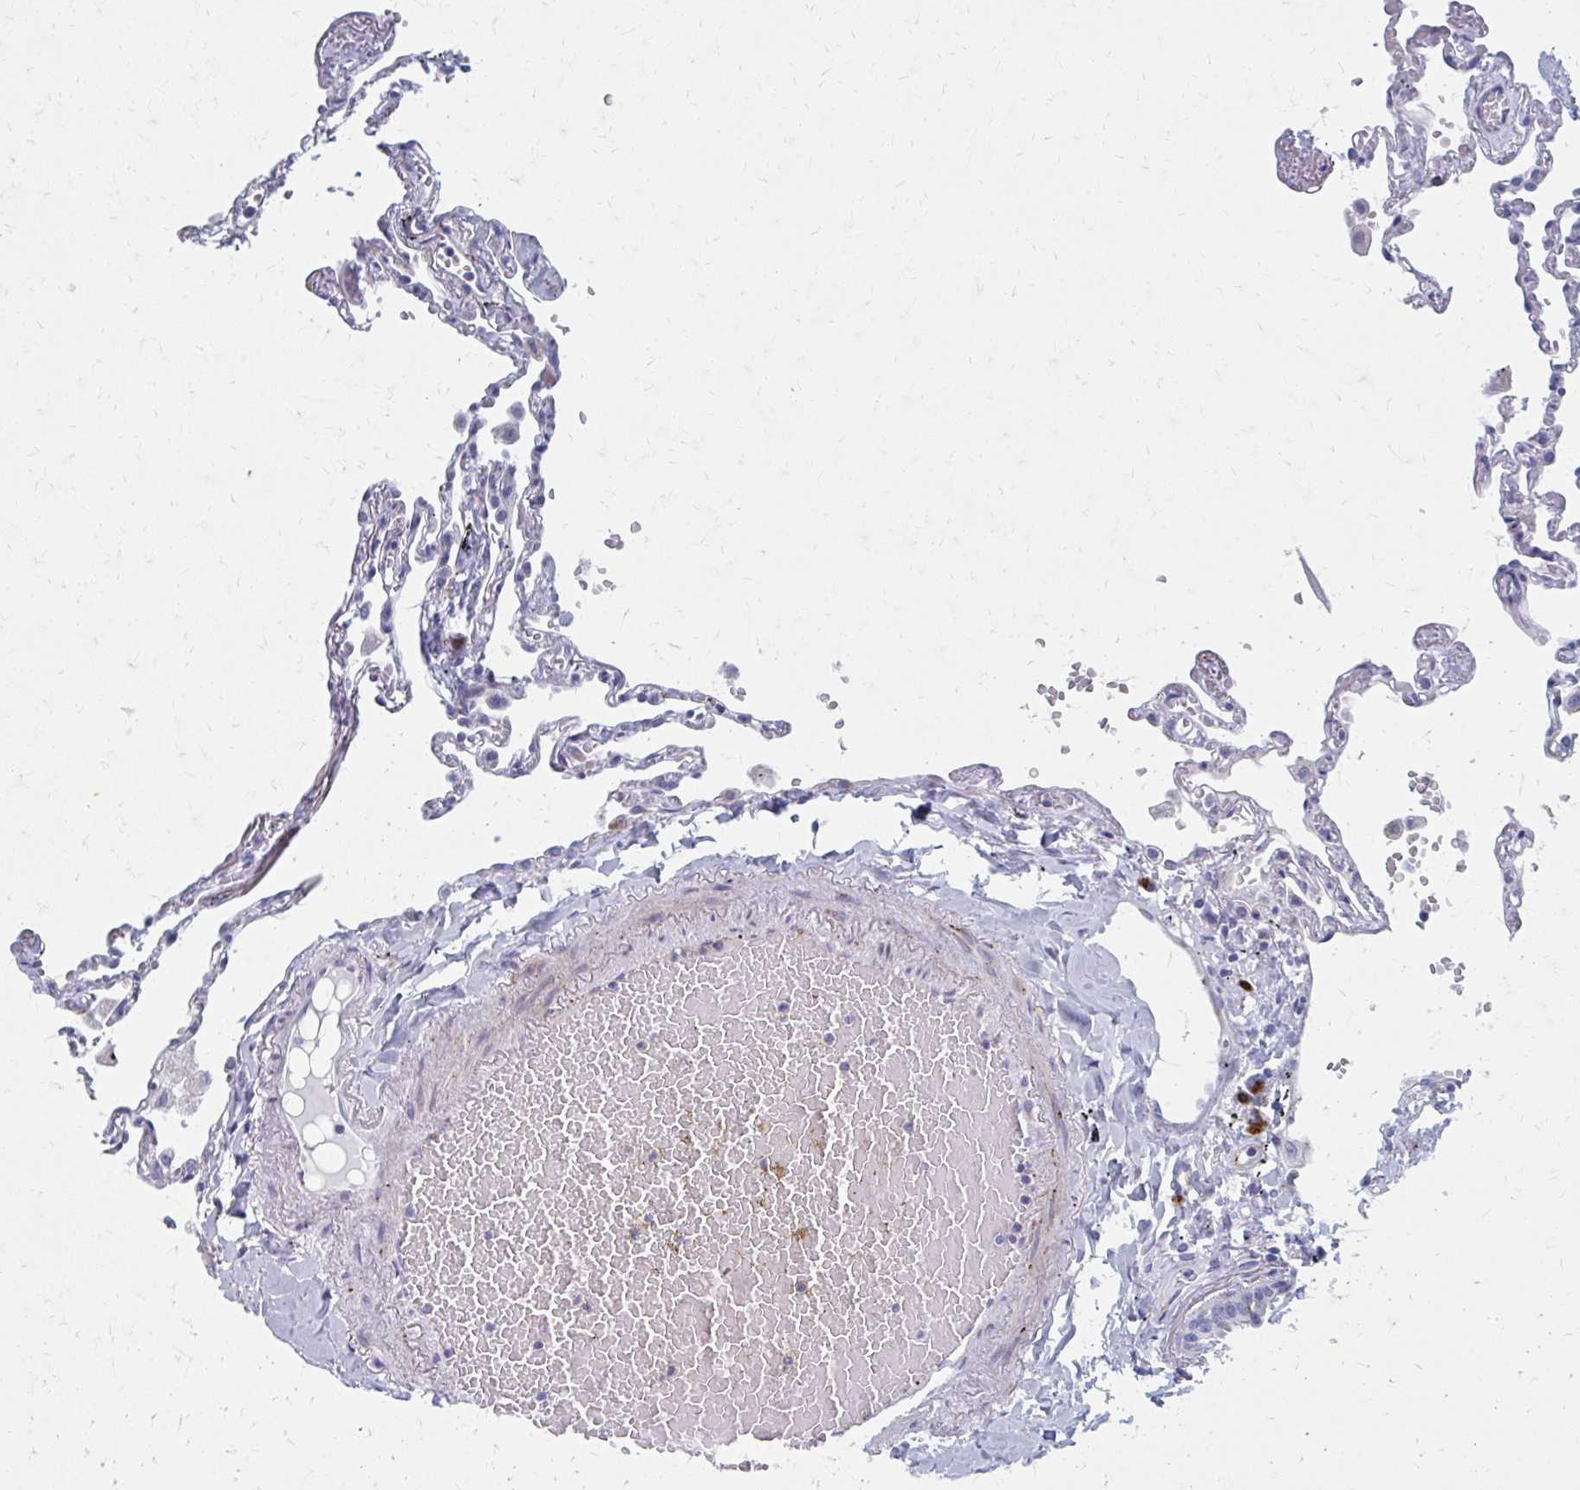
{"staining": {"intensity": "negative", "quantity": "none", "location": "none"}, "tissue": "lung", "cell_type": "Alveolar cells", "image_type": "normal", "snomed": [{"axis": "morphology", "description": "Normal tissue, NOS"}, {"axis": "topography", "description": "Lung"}], "caption": "The image demonstrates no significant staining in alveolar cells of lung.", "gene": "OLFM2", "patient": {"sex": "female", "age": 67}}